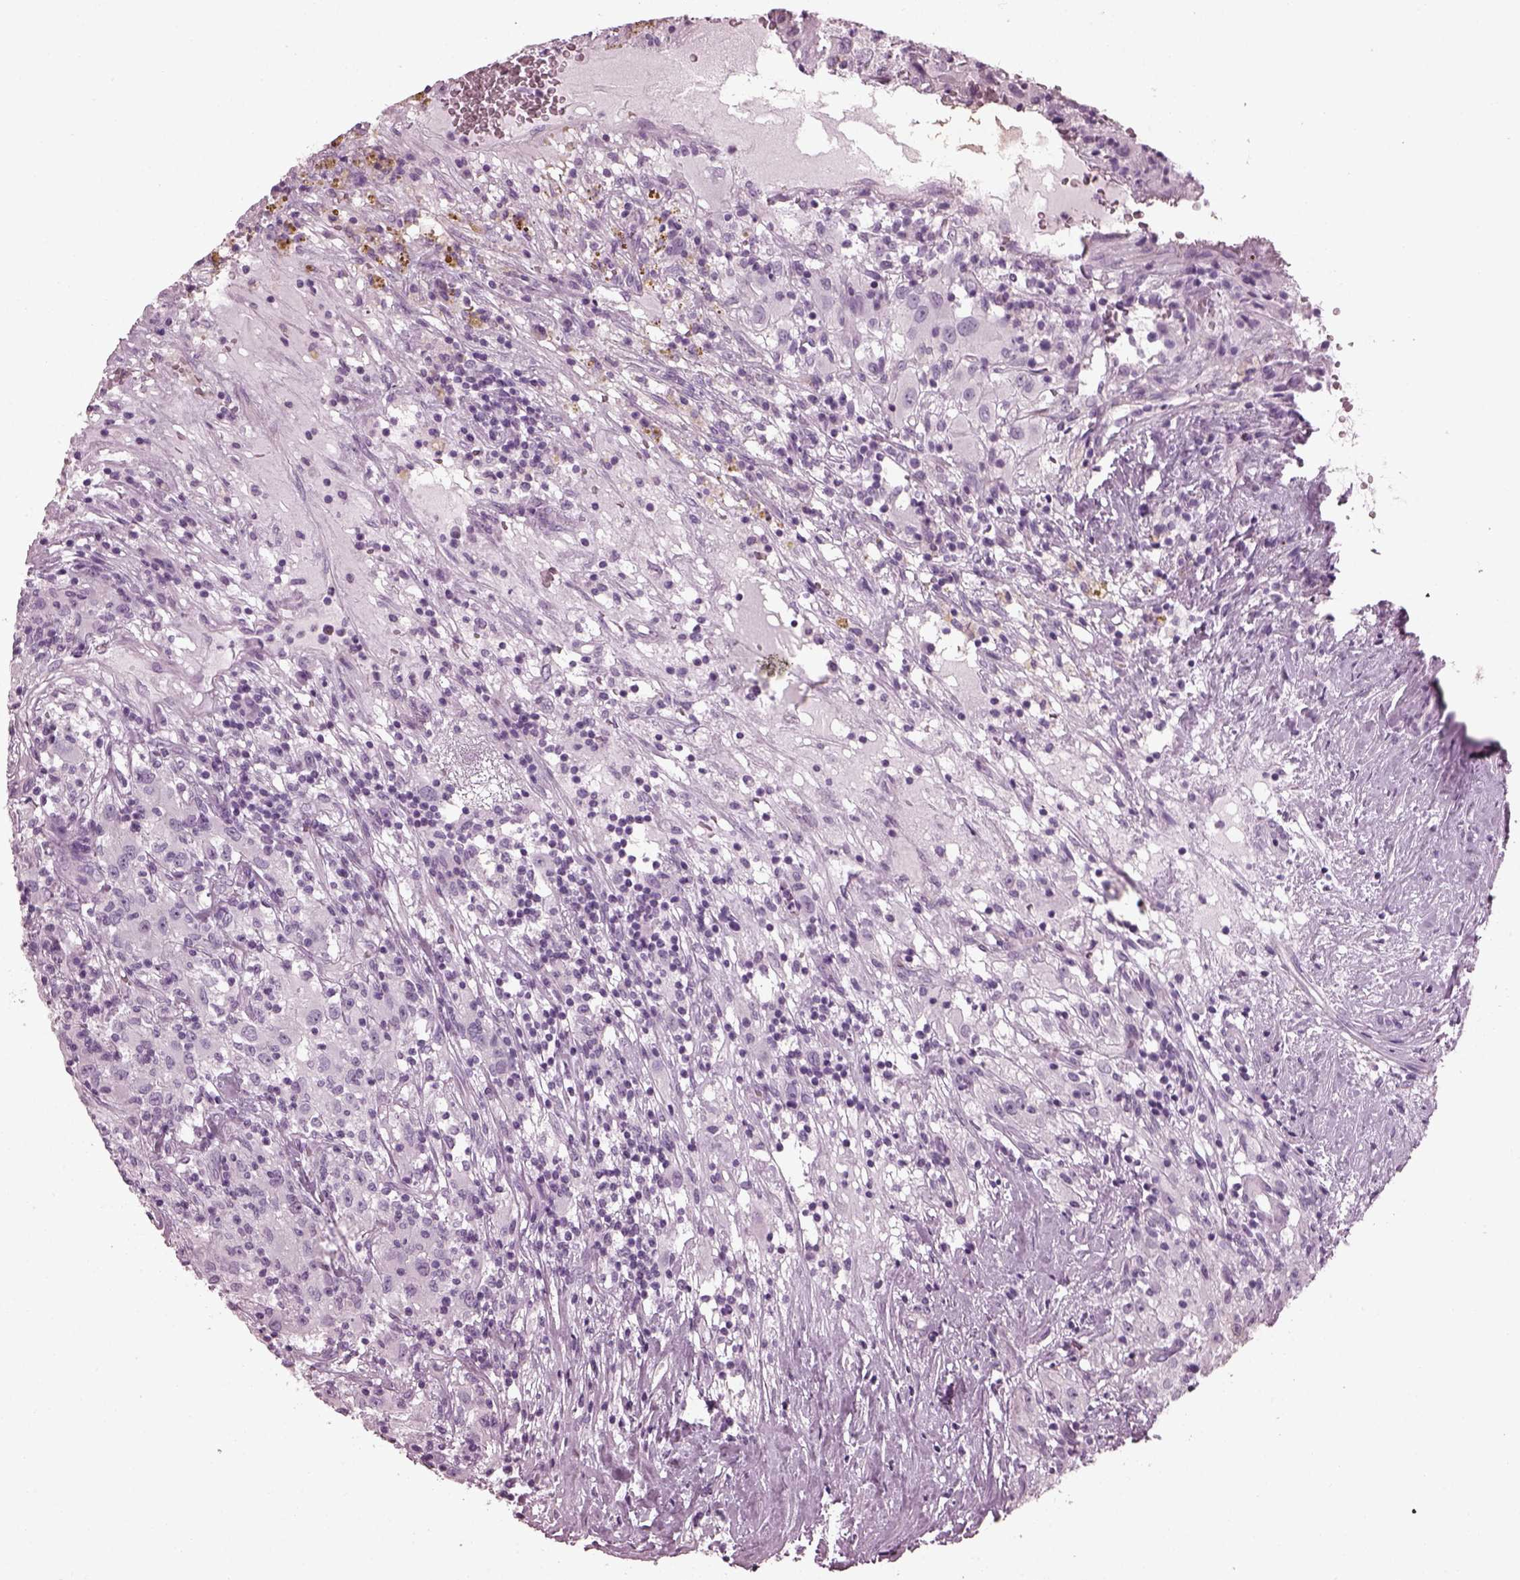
{"staining": {"intensity": "negative", "quantity": "none", "location": "none"}, "tissue": "renal cancer", "cell_type": "Tumor cells", "image_type": "cancer", "snomed": [{"axis": "morphology", "description": "Adenocarcinoma, NOS"}, {"axis": "topography", "description": "Kidney"}], "caption": "Renal cancer was stained to show a protein in brown. There is no significant positivity in tumor cells.", "gene": "PDC", "patient": {"sex": "female", "age": 67}}